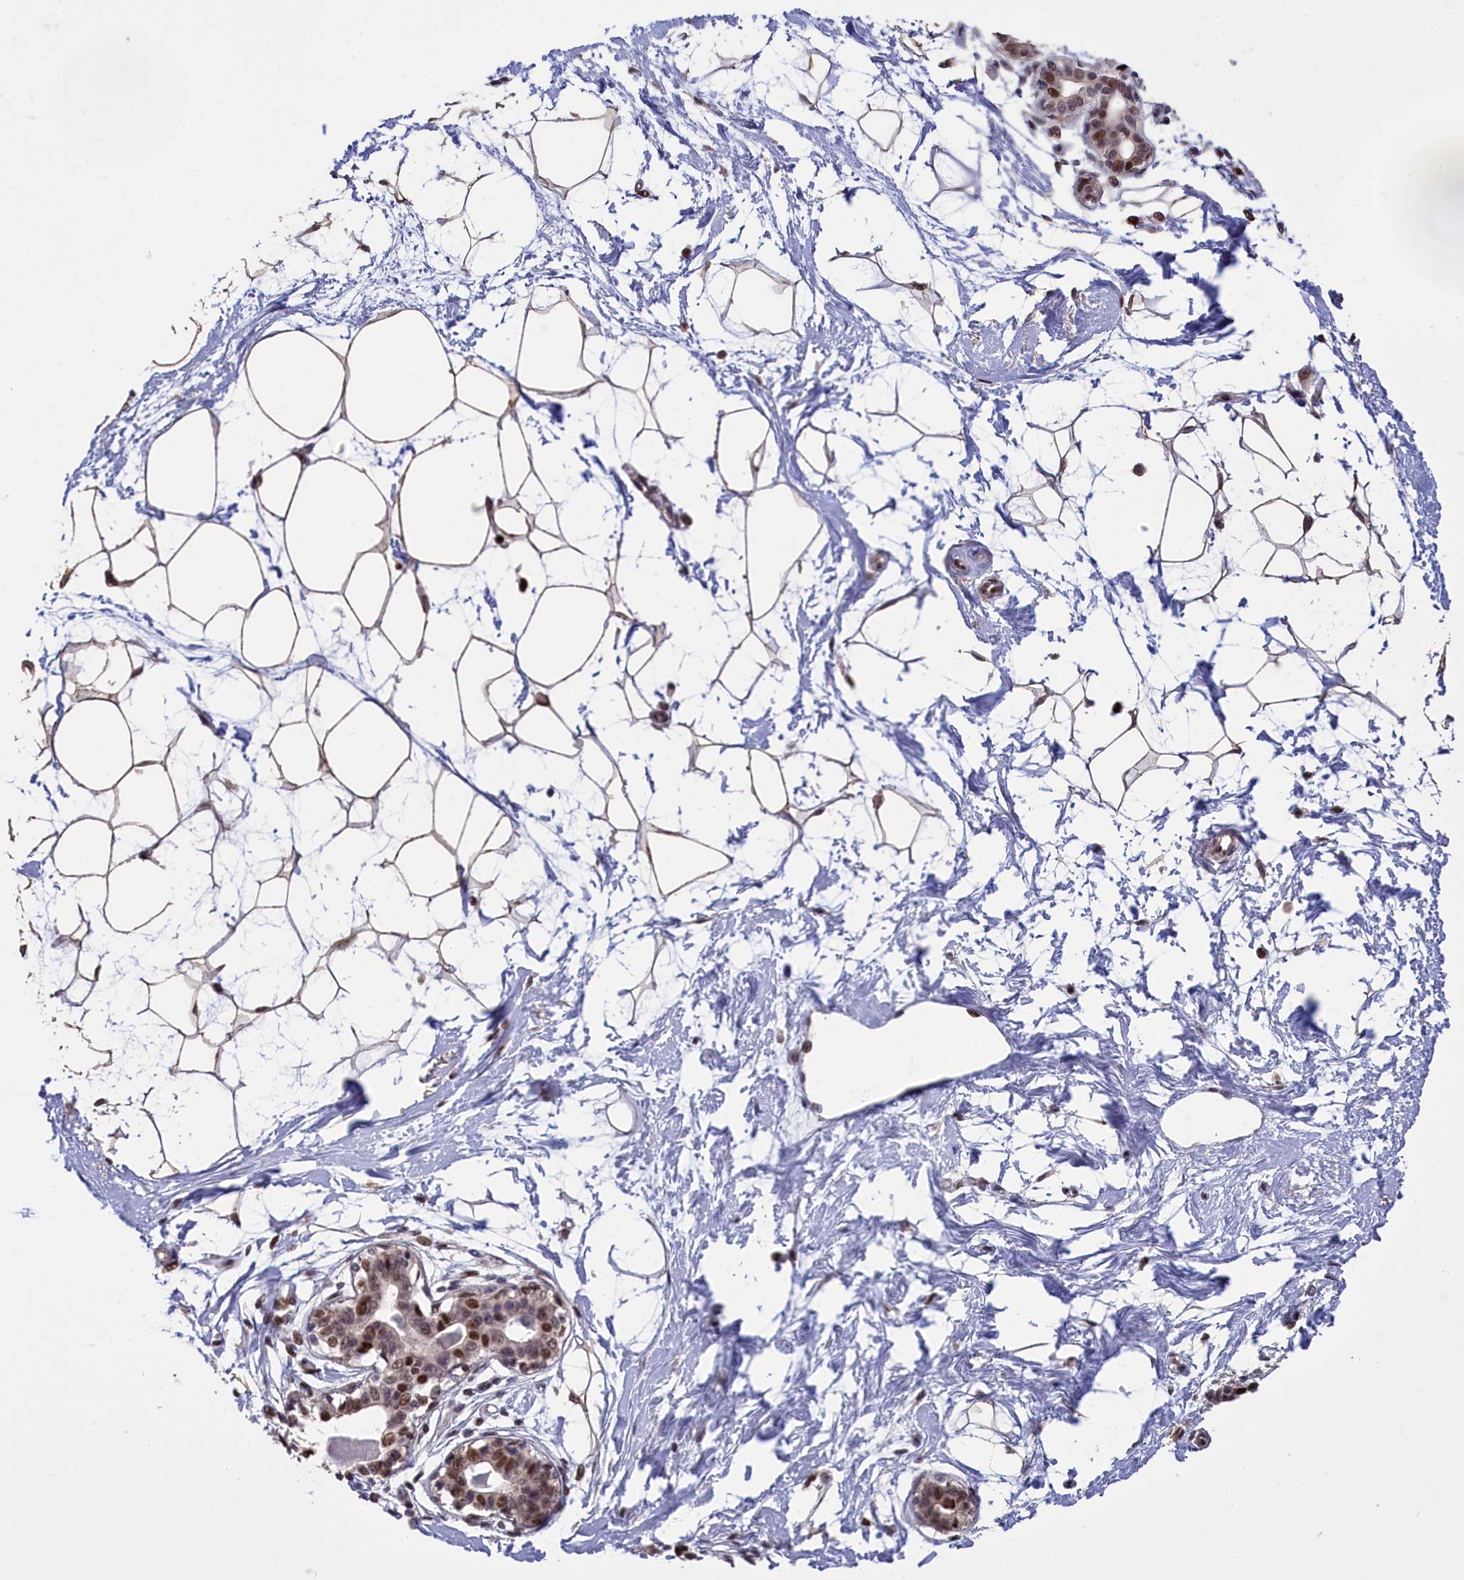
{"staining": {"intensity": "strong", "quantity": ">75%", "location": "nuclear"}, "tissue": "breast", "cell_type": "Adipocytes", "image_type": "normal", "snomed": [{"axis": "morphology", "description": "Normal tissue, NOS"}, {"axis": "topography", "description": "Breast"}], "caption": "IHC staining of normal breast, which exhibits high levels of strong nuclear staining in approximately >75% of adipocytes indicating strong nuclear protein expression. The staining was performed using DAB (3,3'-diaminobenzidine) (brown) for protein detection and nuclei were counterstained in hematoxylin (blue).", "gene": "RELB", "patient": {"sex": "female", "age": 45}}